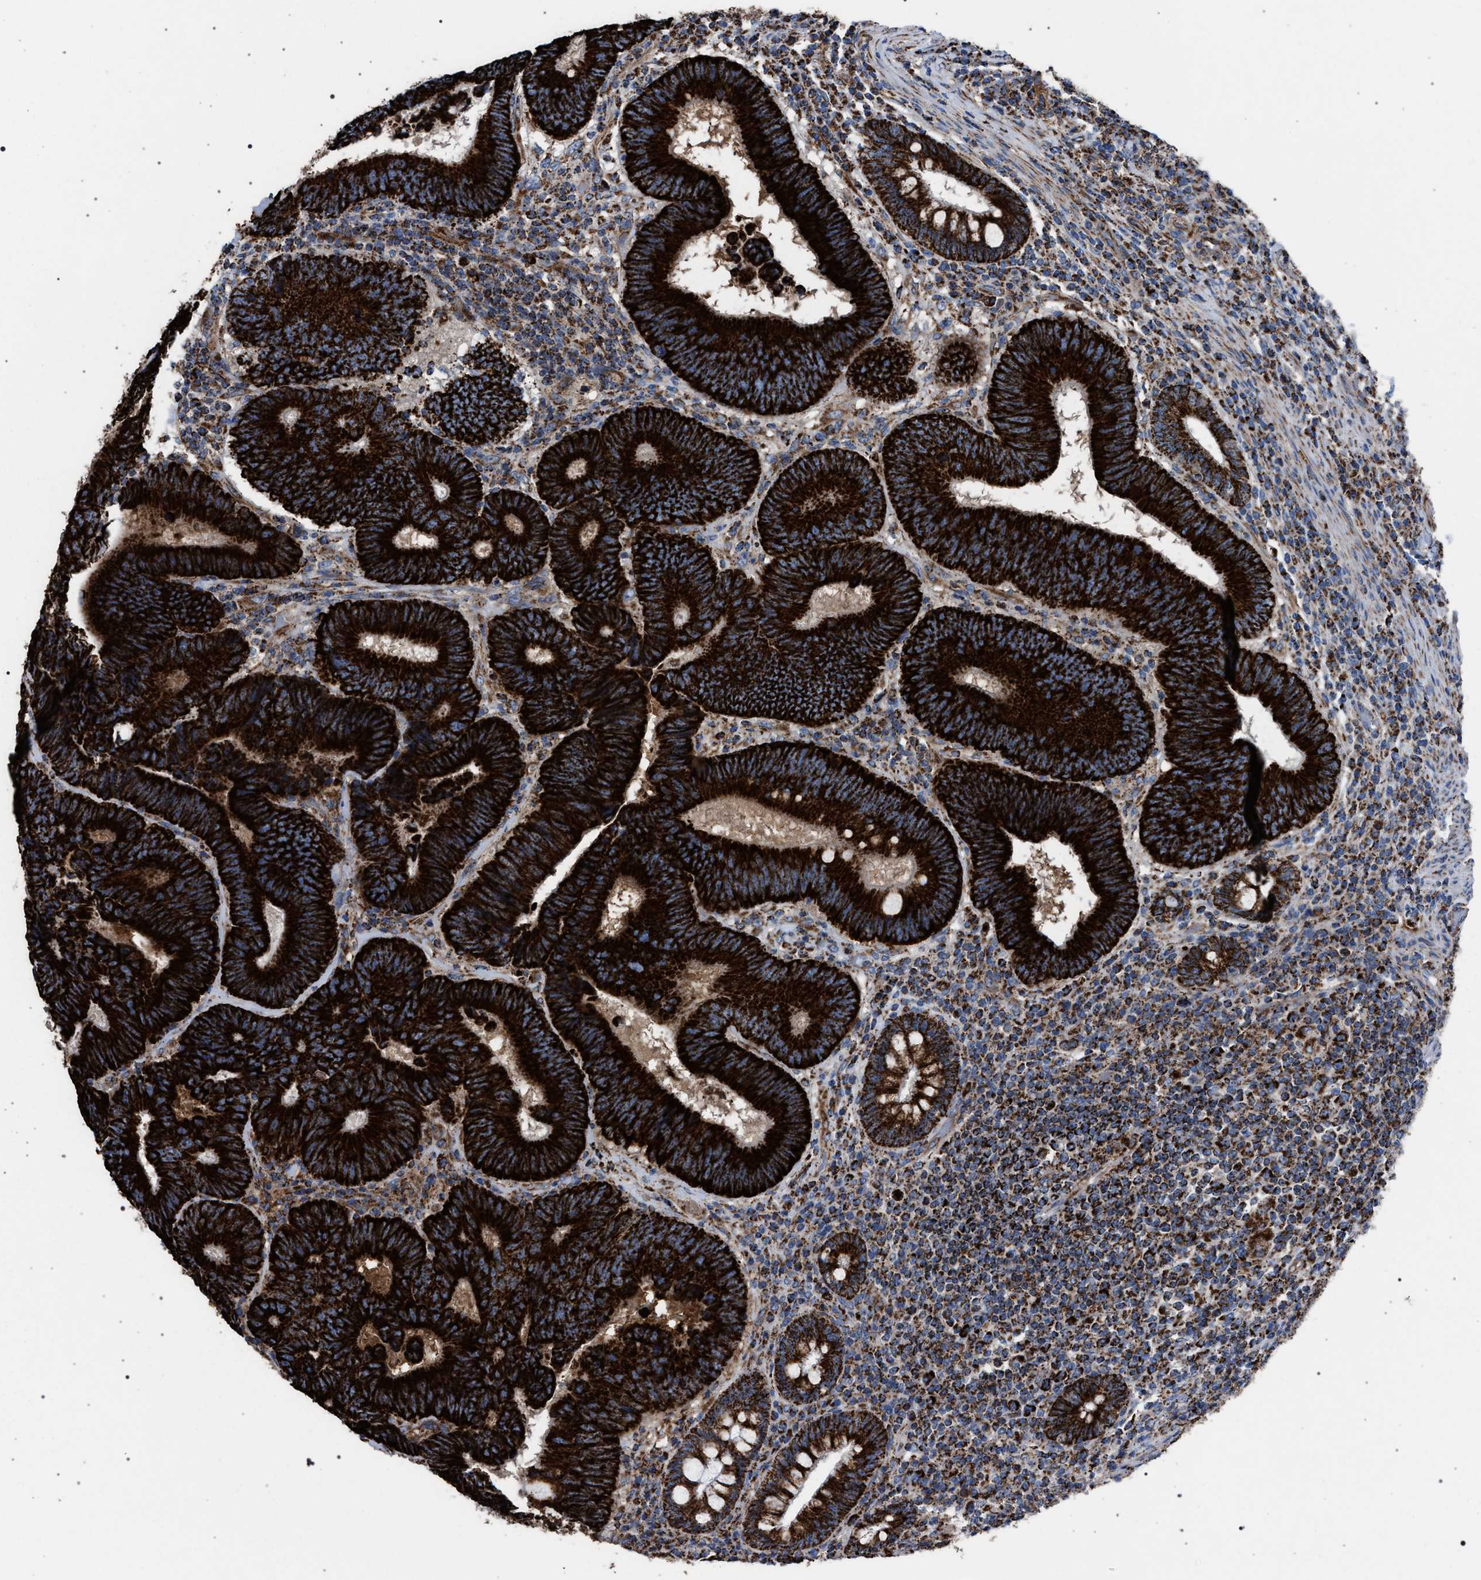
{"staining": {"intensity": "strong", "quantity": ">75%", "location": "cytoplasmic/membranous"}, "tissue": "colorectal cancer", "cell_type": "Tumor cells", "image_type": "cancer", "snomed": [{"axis": "morphology", "description": "Adenocarcinoma, NOS"}, {"axis": "topography", "description": "Colon"}], "caption": "Protein staining of adenocarcinoma (colorectal) tissue demonstrates strong cytoplasmic/membranous expression in about >75% of tumor cells.", "gene": "VPS13A", "patient": {"sex": "female", "age": 78}}